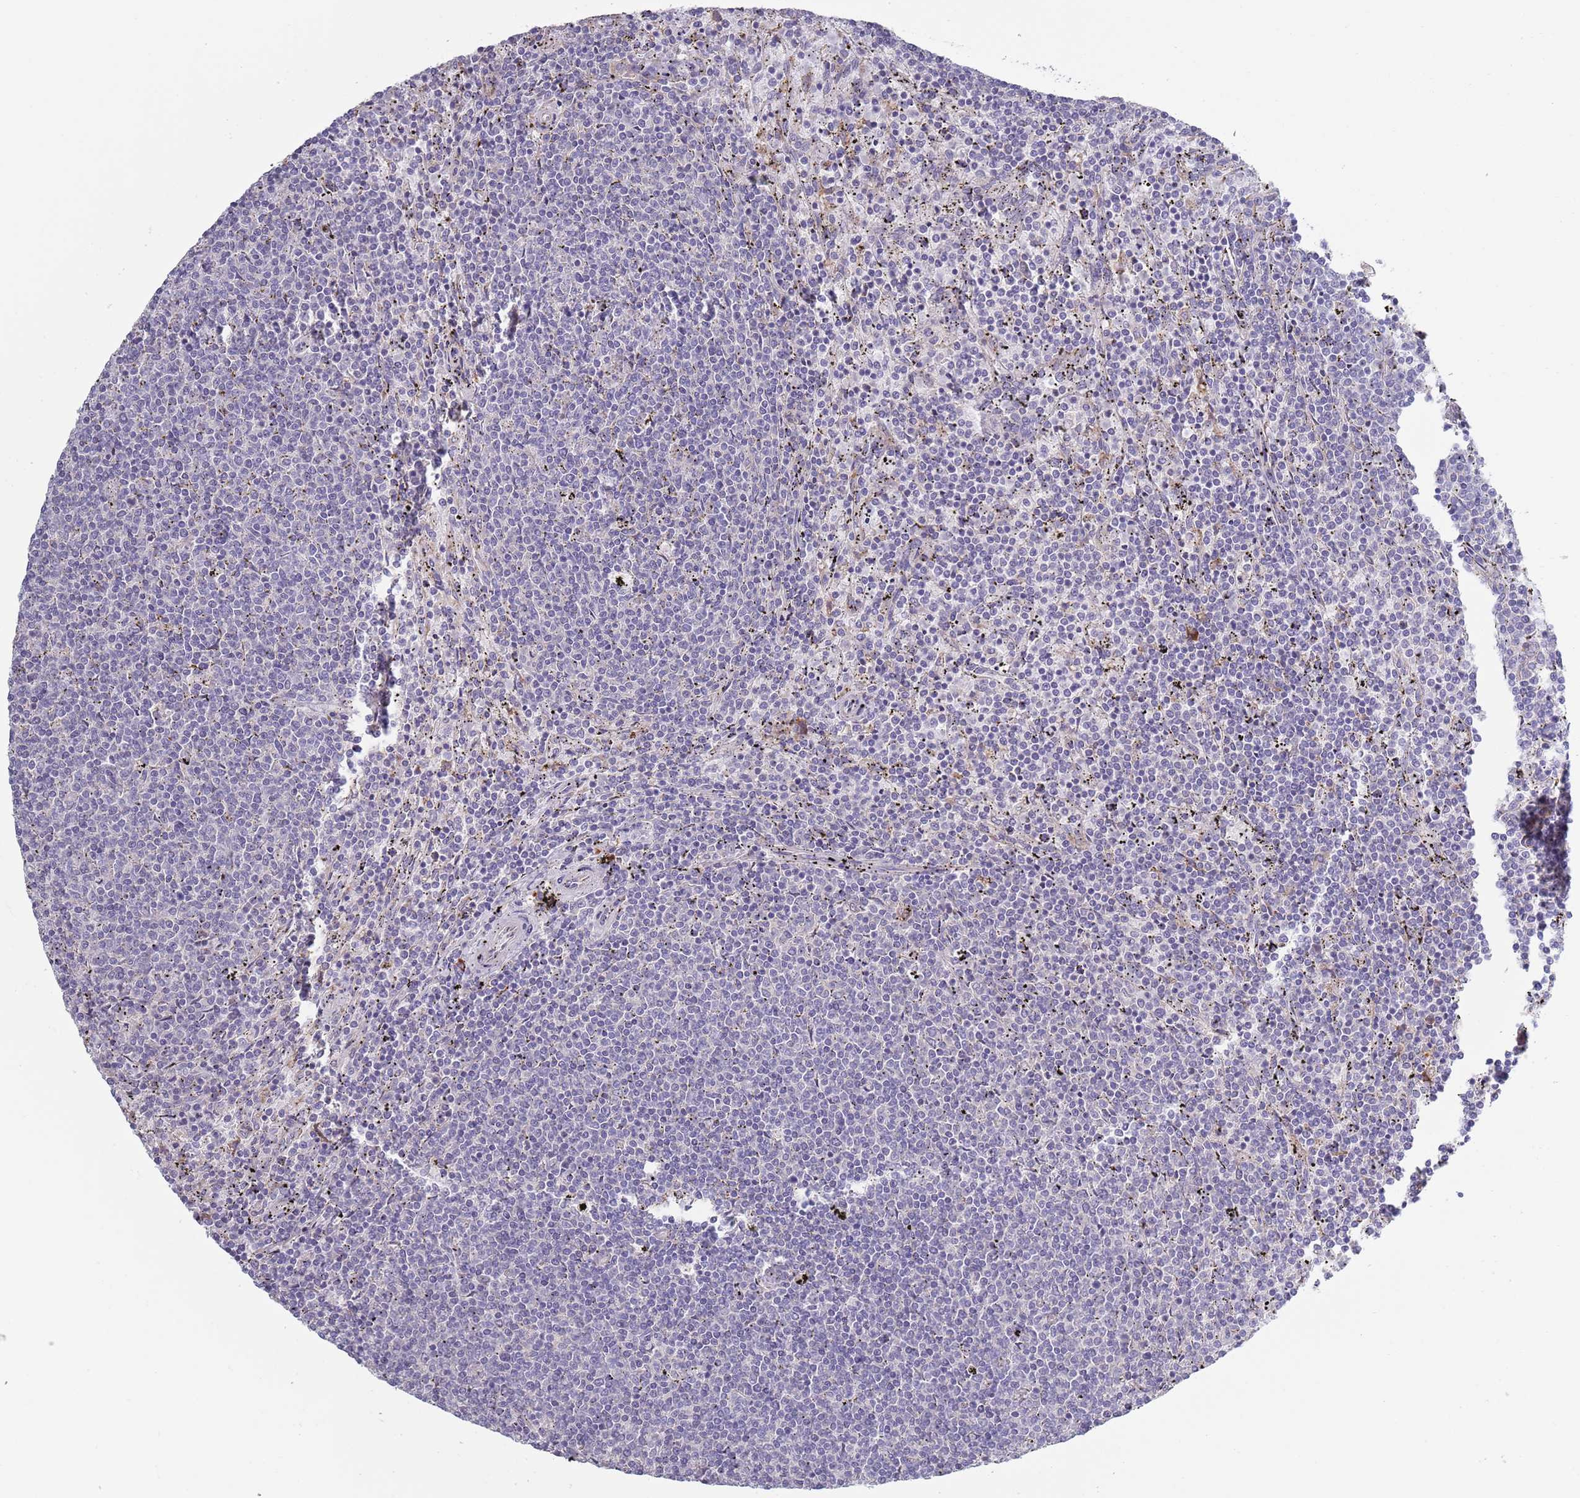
{"staining": {"intensity": "negative", "quantity": "none", "location": "none"}, "tissue": "lymphoma", "cell_type": "Tumor cells", "image_type": "cancer", "snomed": [{"axis": "morphology", "description": "Malignant lymphoma, non-Hodgkin's type, Low grade"}, {"axis": "topography", "description": "Spleen"}], "caption": "Image shows no significant protein expression in tumor cells of lymphoma.", "gene": "LTB", "patient": {"sex": "female", "age": 50}}